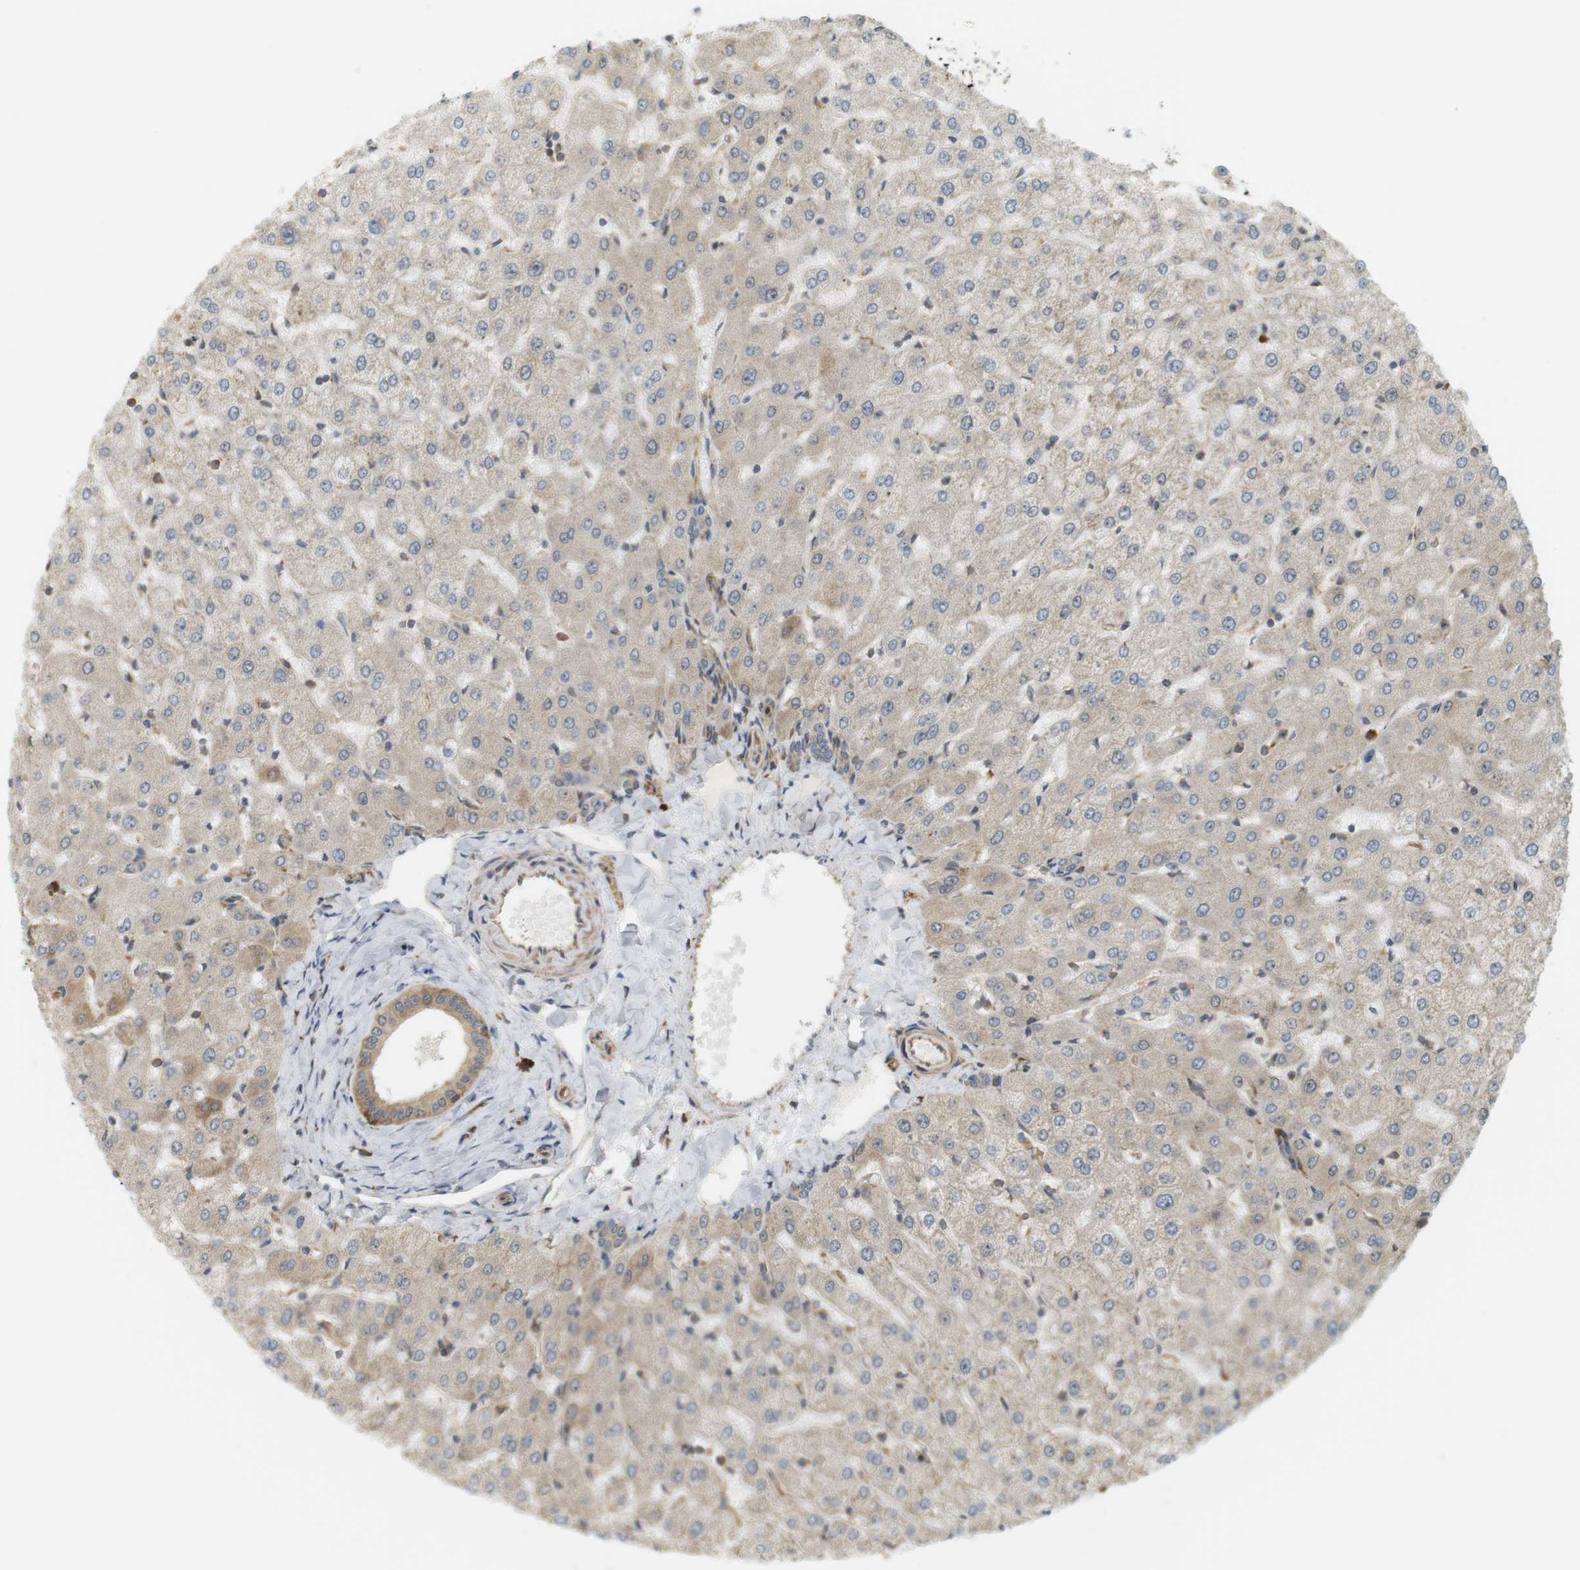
{"staining": {"intensity": "weak", "quantity": ">75%", "location": "cytoplasmic/membranous"}, "tissue": "liver", "cell_type": "Cholangiocytes", "image_type": "normal", "snomed": [{"axis": "morphology", "description": "Normal tissue, NOS"}, {"axis": "morphology", "description": "Fibrosis, NOS"}, {"axis": "topography", "description": "Liver"}], "caption": "DAB immunohistochemical staining of benign liver demonstrates weak cytoplasmic/membranous protein expression in approximately >75% of cholangiocytes.", "gene": "PA2G4", "patient": {"sex": "female", "age": 29}}